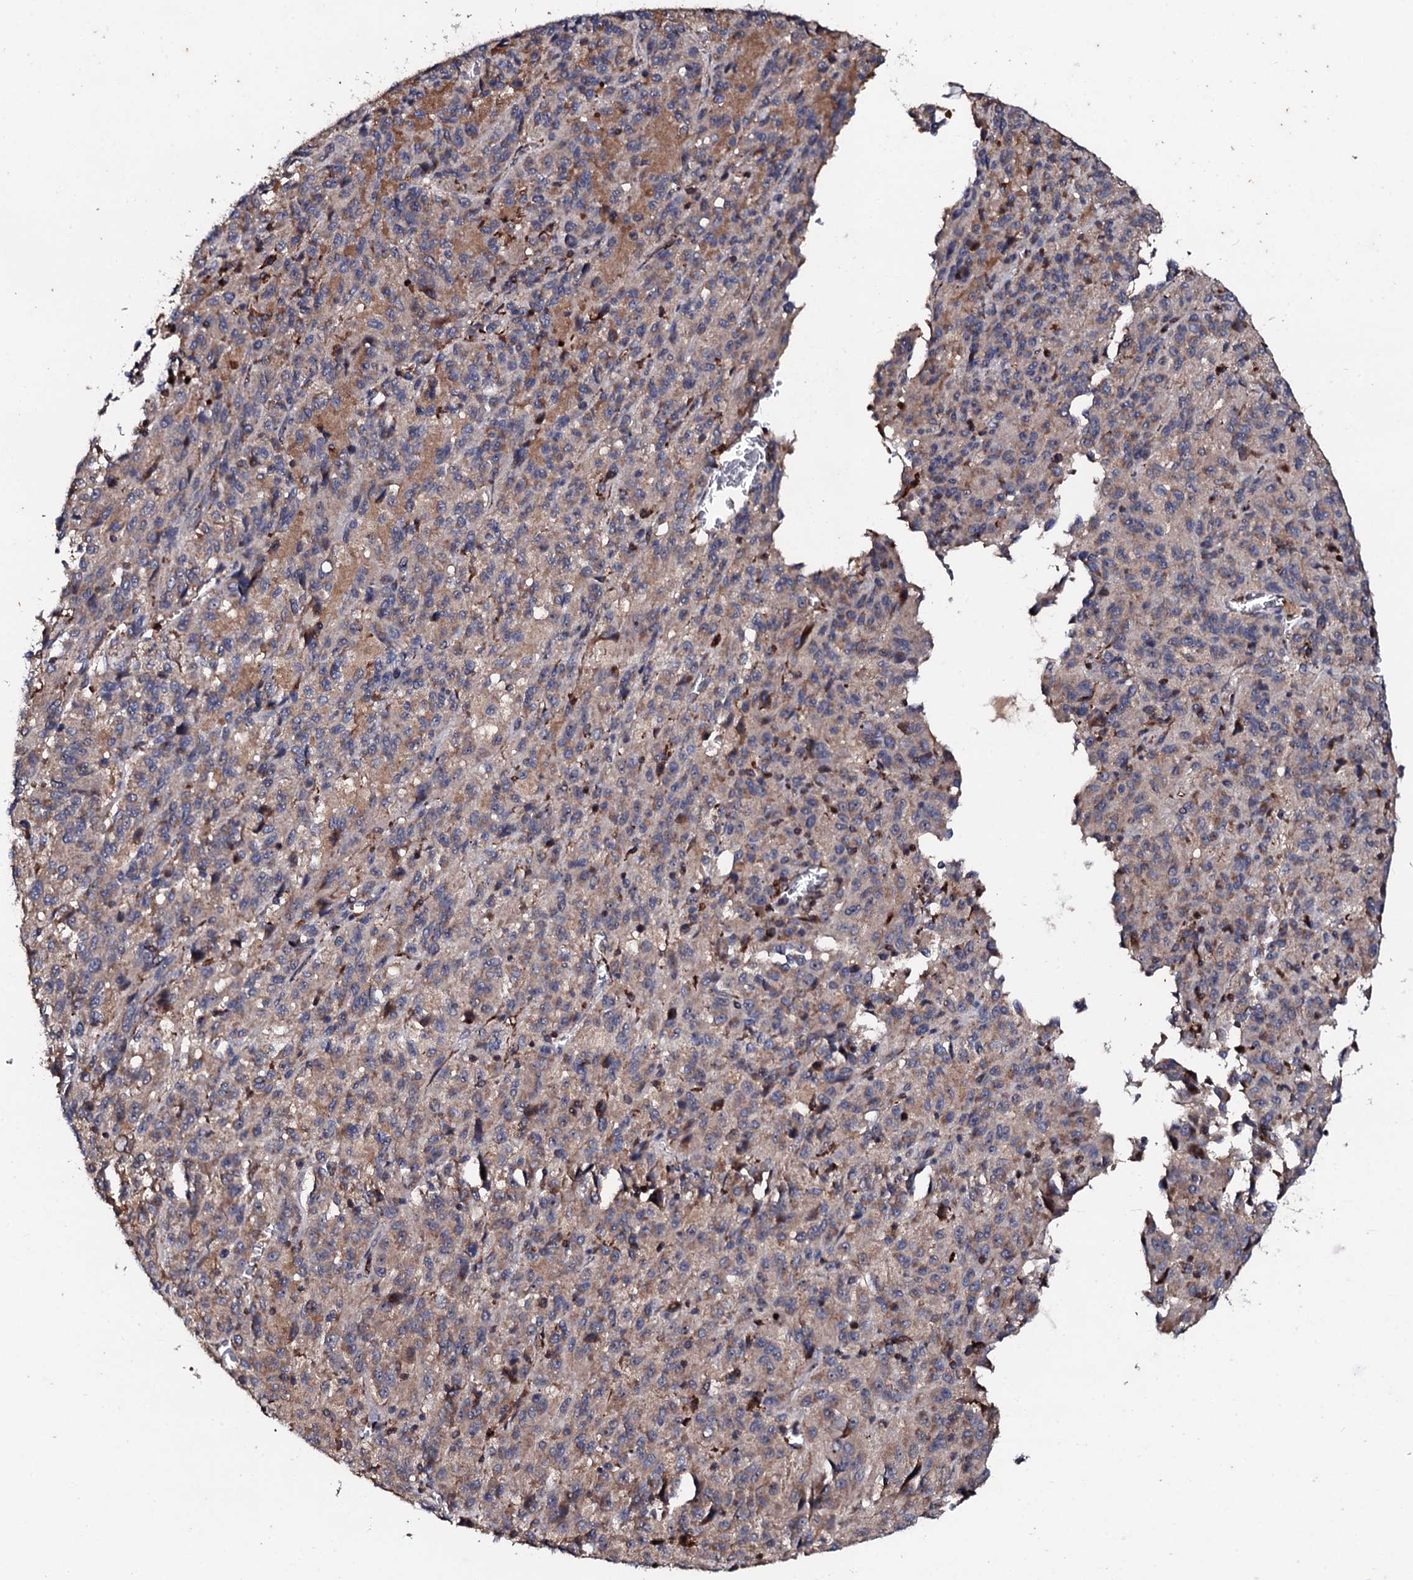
{"staining": {"intensity": "moderate", "quantity": ">75%", "location": "cytoplasmic/membranous"}, "tissue": "melanoma", "cell_type": "Tumor cells", "image_type": "cancer", "snomed": [{"axis": "morphology", "description": "Malignant melanoma, Metastatic site"}, {"axis": "topography", "description": "Lung"}], "caption": "Malignant melanoma (metastatic site) stained with a protein marker displays moderate staining in tumor cells.", "gene": "GTPBP4", "patient": {"sex": "male", "age": 64}}